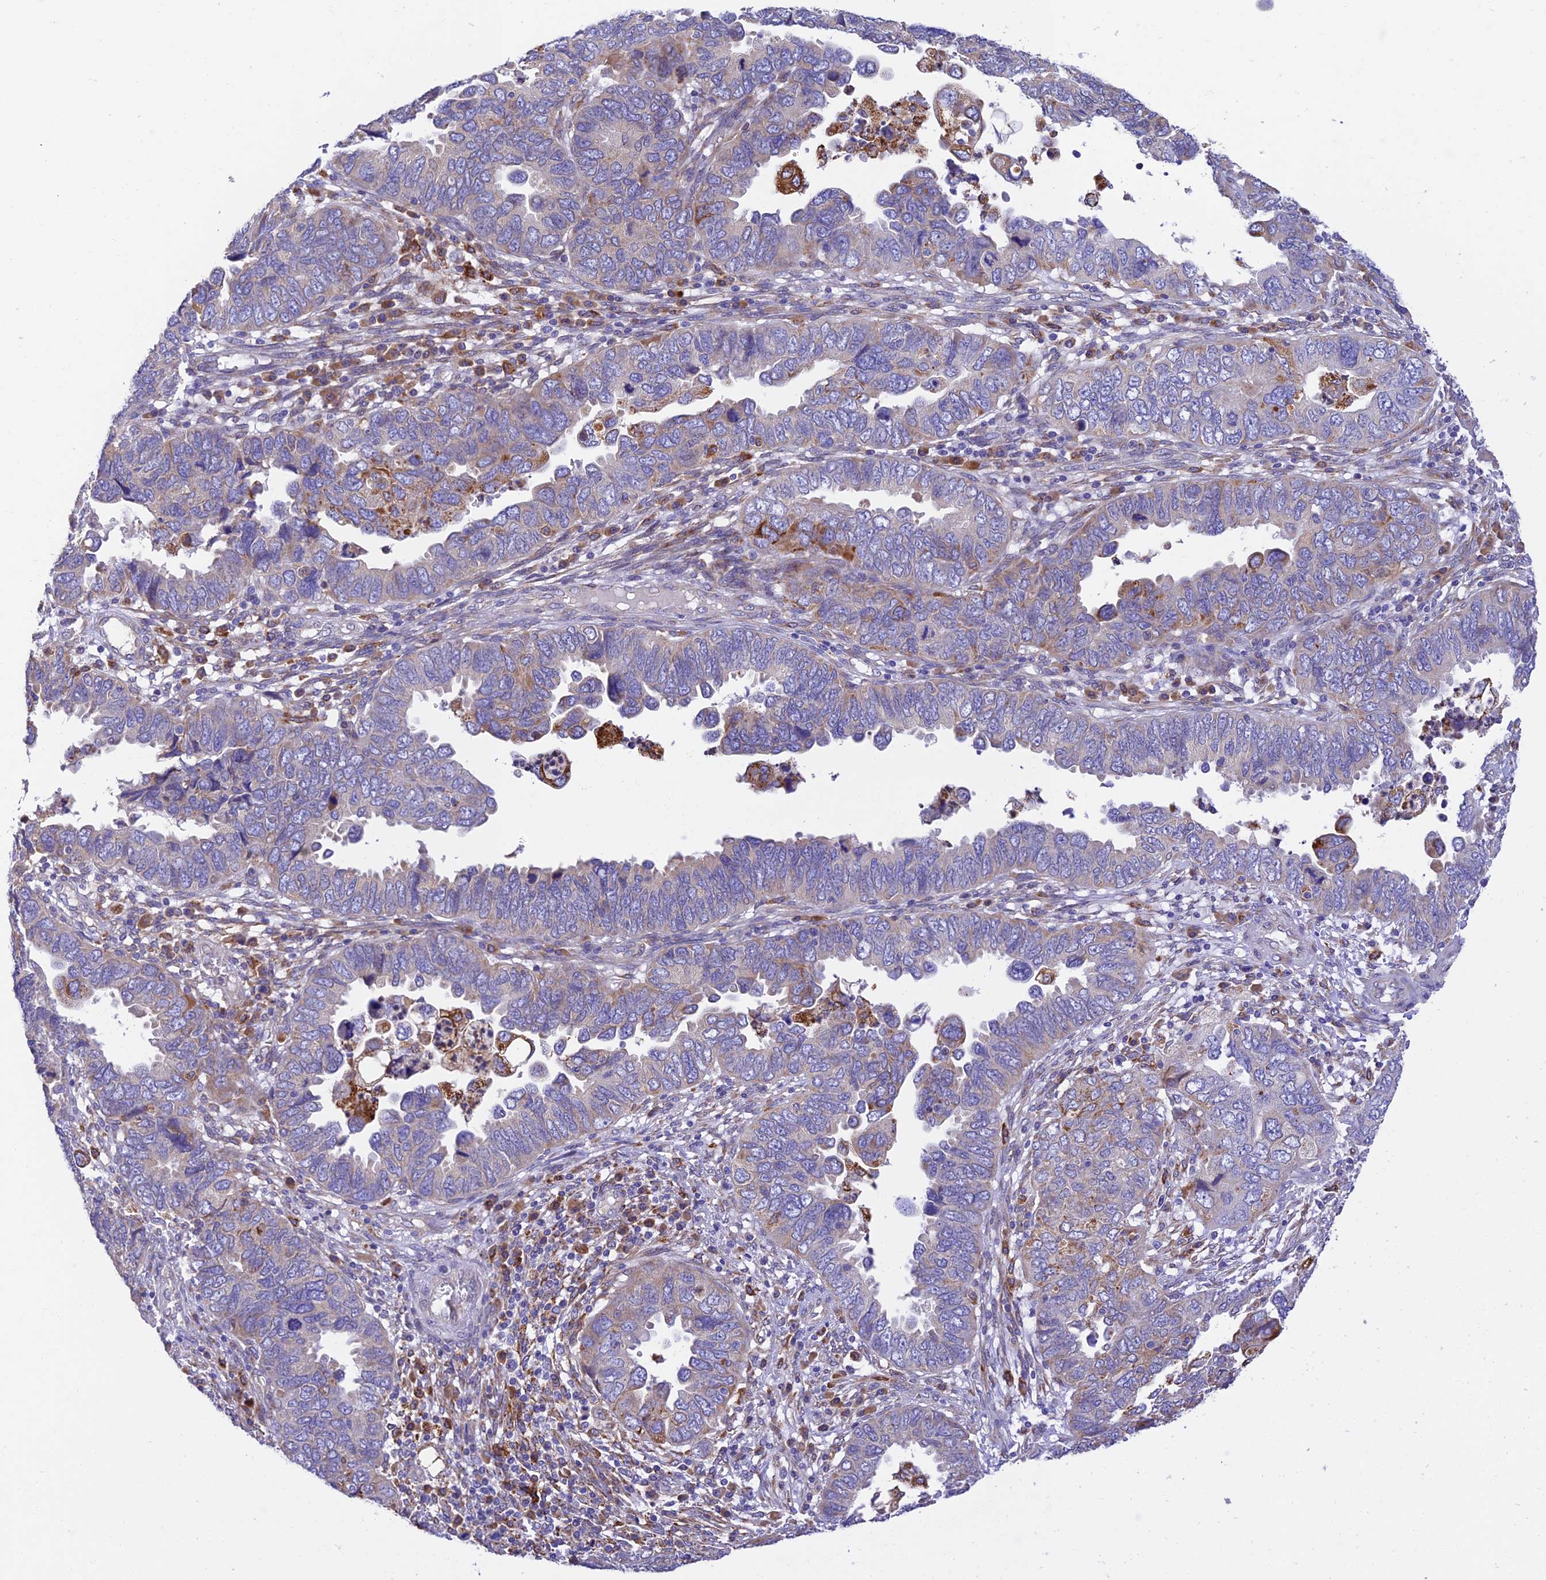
{"staining": {"intensity": "moderate", "quantity": "<25%", "location": "cytoplasmic/membranous"}, "tissue": "endometrial cancer", "cell_type": "Tumor cells", "image_type": "cancer", "snomed": [{"axis": "morphology", "description": "Adenocarcinoma, NOS"}, {"axis": "topography", "description": "Endometrium"}], "caption": "A micrograph of human endometrial cancer stained for a protein displays moderate cytoplasmic/membranous brown staining in tumor cells.", "gene": "VKORC1", "patient": {"sex": "female", "age": 79}}